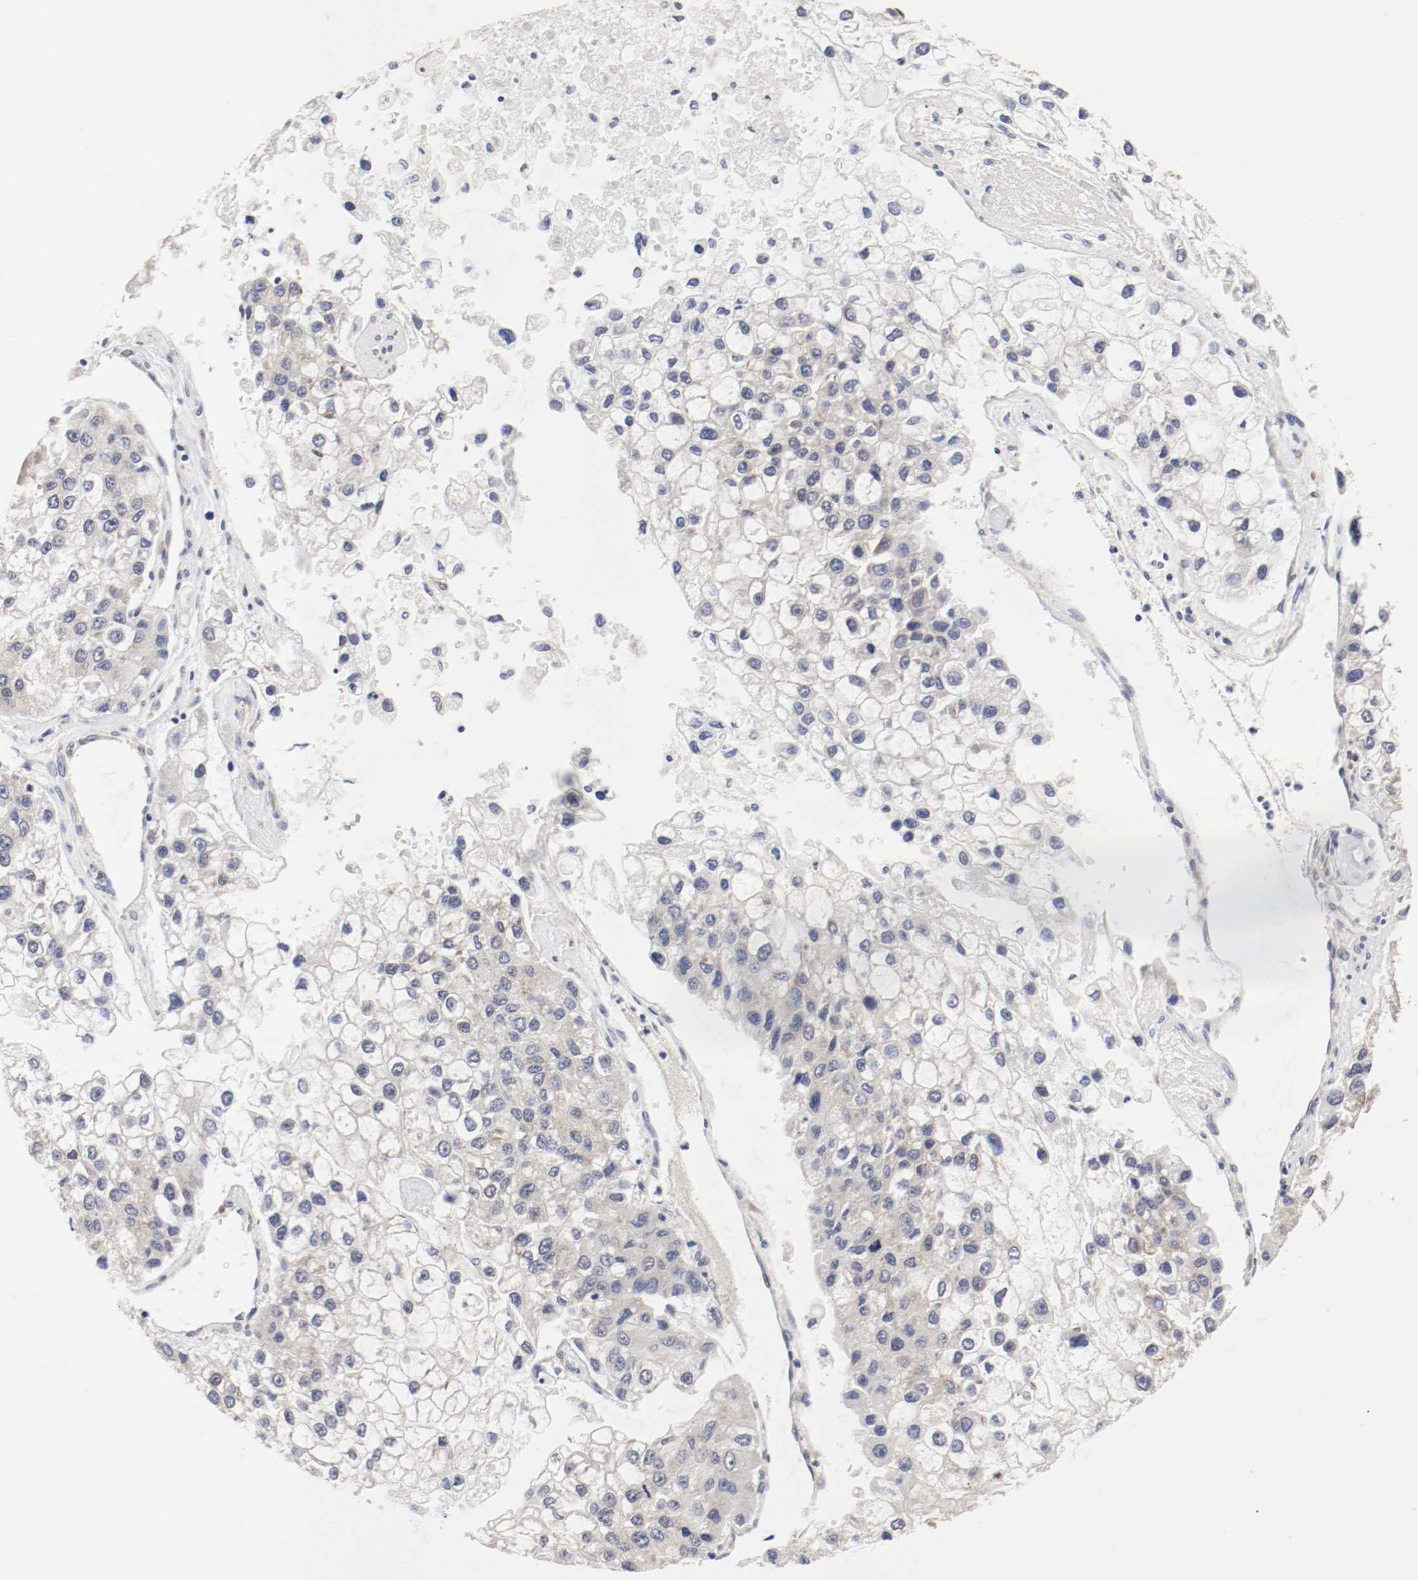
{"staining": {"intensity": "negative", "quantity": "none", "location": "none"}, "tissue": "liver cancer", "cell_type": "Tumor cells", "image_type": "cancer", "snomed": [{"axis": "morphology", "description": "Carcinoma, Hepatocellular, NOS"}, {"axis": "topography", "description": "Liver"}], "caption": "Liver cancer was stained to show a protein in brown. There is no significant positivity in tumor cells.", "gene": "FKBP3", "patient": {"sex": "female", "age": 66}}